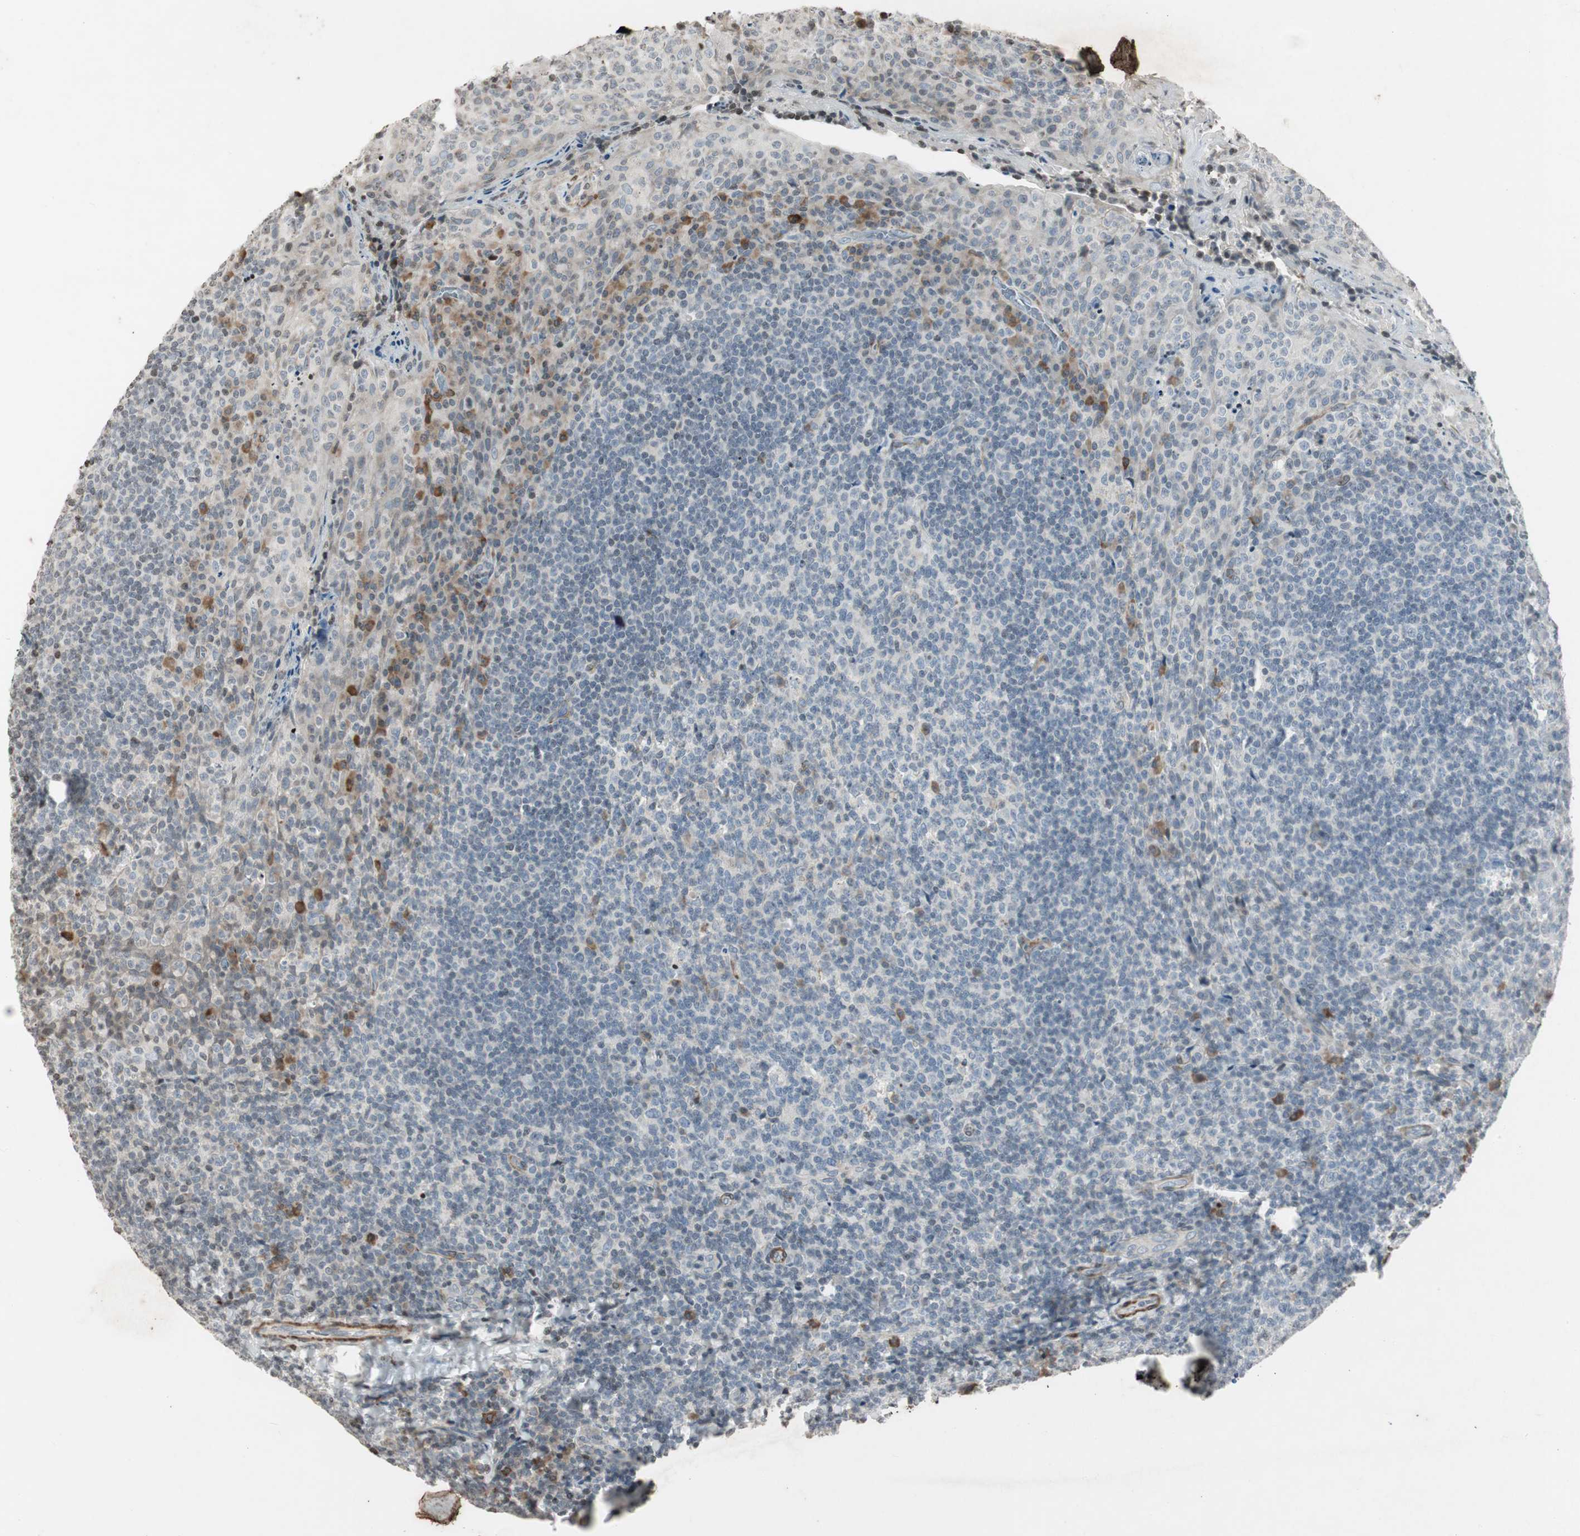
{"staining": {"intensity": "negative", "quantity": "none", "location": "none"}, "tissue": "tonsil", "cell_type": "Germinal center cells", "image_type": "normal", "snomed": [{"axis": "morphology", "description": "Normal tissue, NOS"}, {"axis": "topography", "description": "Tonsil"}], "caption": "Immunohistochemical staining of benign human tonsil exhibits no significant staining in germinal center cells. The staining was performed using DAB (3,3'-diaminobenzidine) to visualize the protein expression in brown, while the nuclei were stained in blue with hematoxylin (Magnification: 20x).", "gene": "PRKG1", "patient": {"sex": "male", "age": 17}}